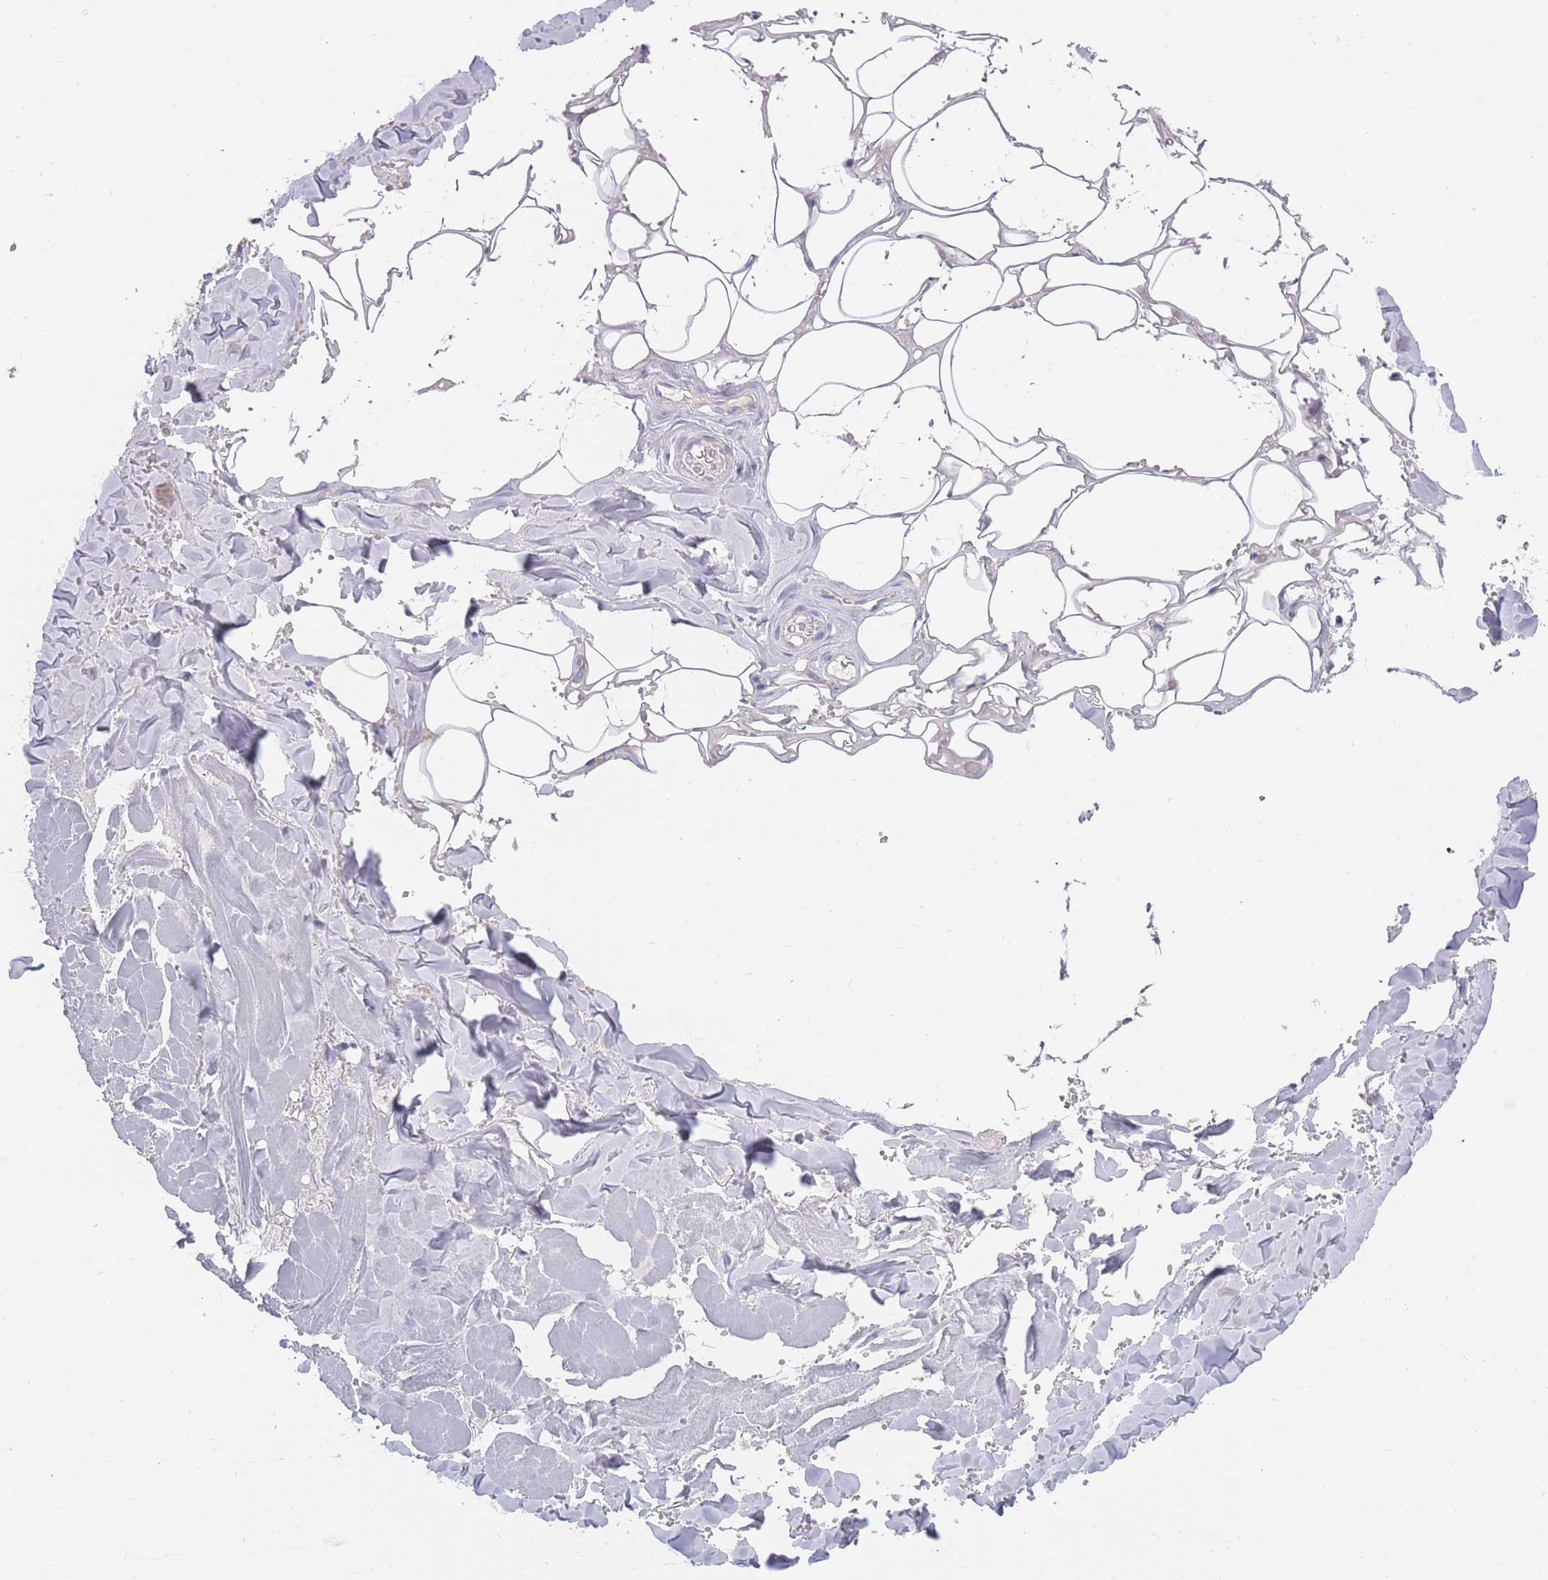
{"staining": {"intensity": "negative", "quantity": "none", "location": "none"}, "tissue": "adipose tissue", "cell_type": "Adipocytes", "image_type": "normal", "snomed": [{"axis": "morphology", "description": "Normal tissue, NOS"}, {"axis": "topography", "description": "Salivary gland"}, {"axis": "topography", "description": "Peripheral nerve tissue"}], "caption": "Immunohistochemical staining of normal adipose tissue demonstrates no significant positivity in adipocytes. (DAB immunohistochemistry (IHC), high magnification).", "gene": "BORCS5", "patient": {"sex": "male", "age": 38}}